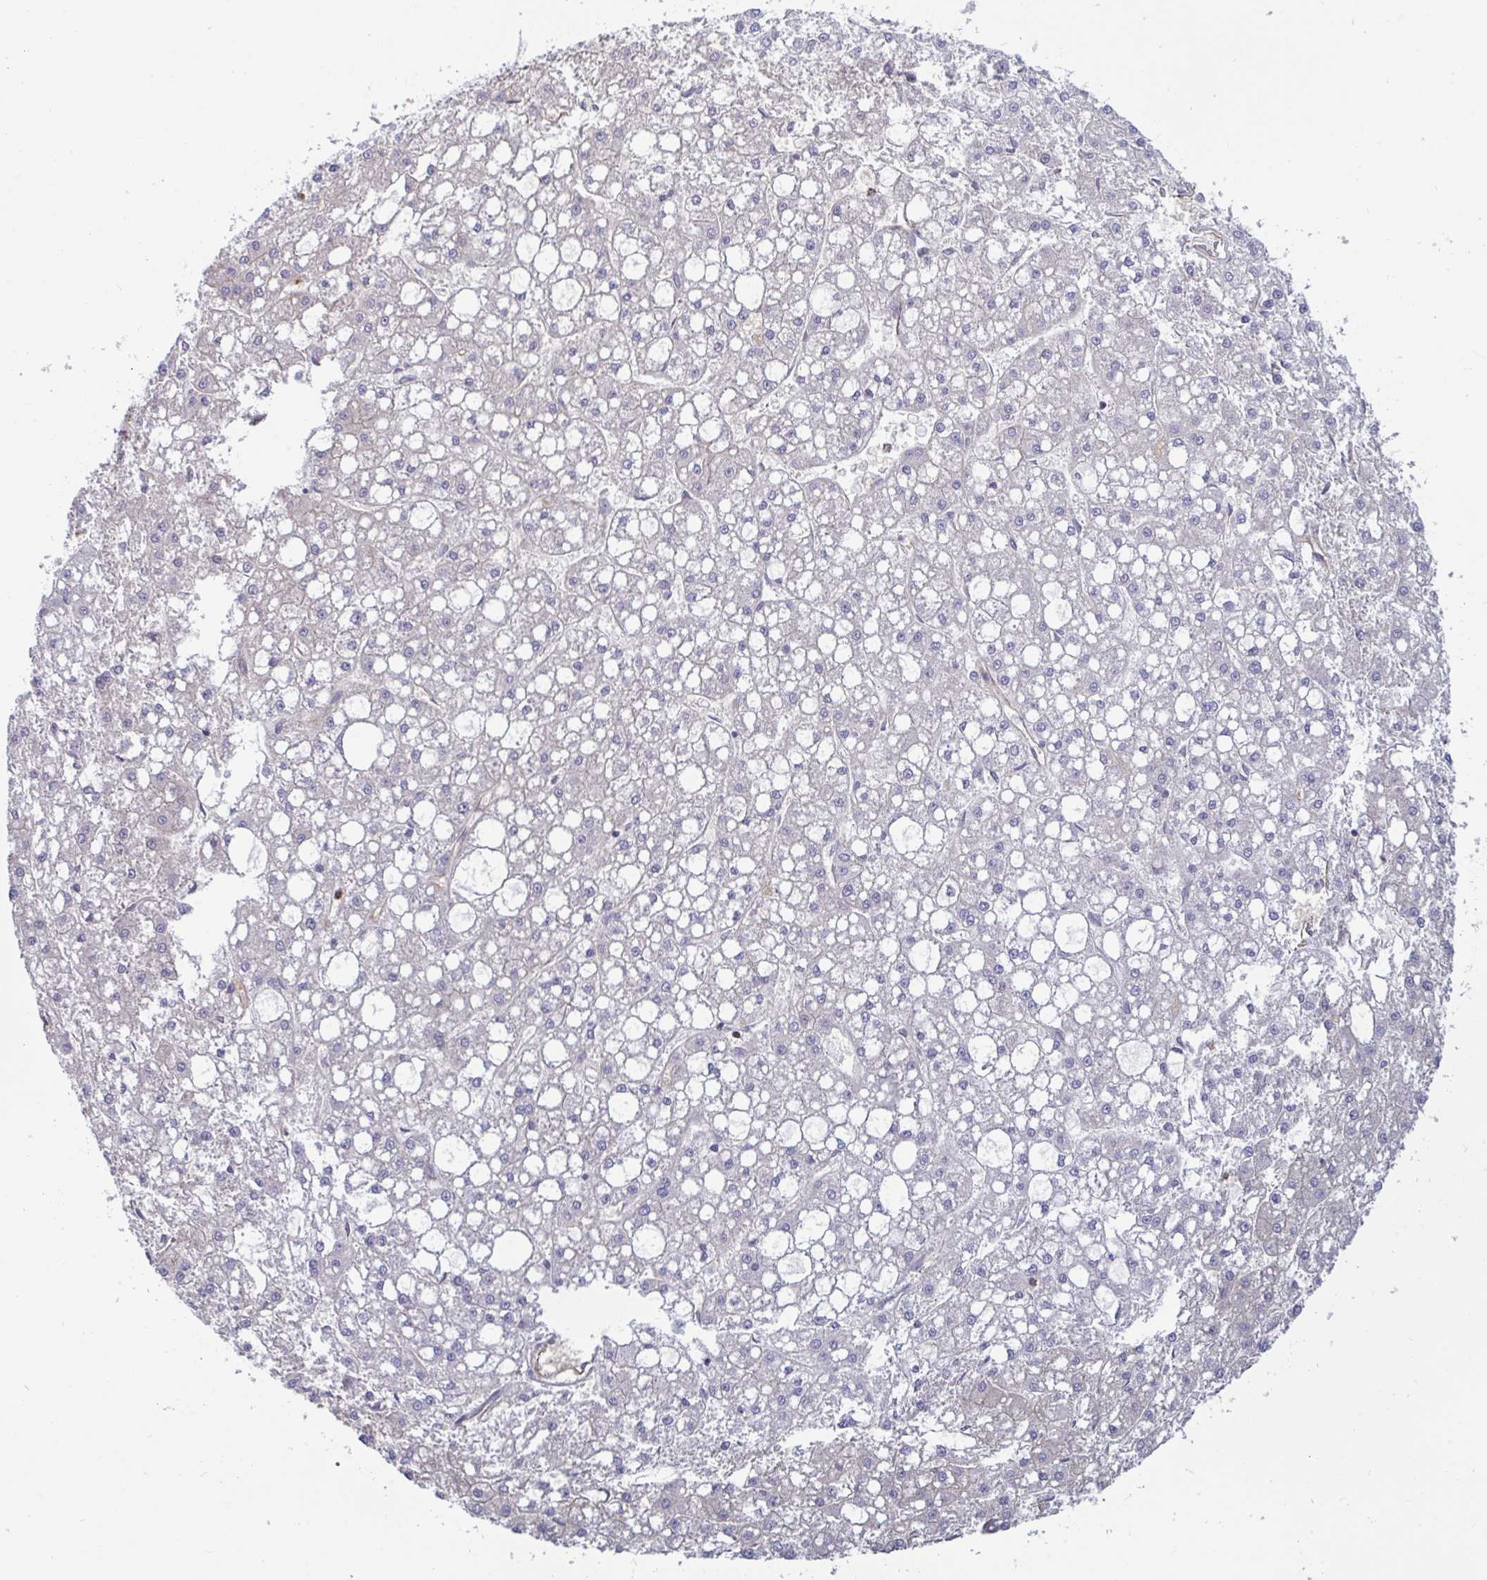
{"staining": {"intensity": "negative", "quantity": "none", "location": "none"}, "tissue": "liver cancer", "cell_type": "Tumor cells", "image_type": "cancer", "snomed": [{"axis": "morphology", "description": "Carcinoma, Hepatocellular, NOS"}, {"axis": "topography", "description": "Liver"}], "caption": "Immunohistochemistry photomicrograph of neoplastic tissue: human liver cancer stained with DAB displays no significant protein expression in tumor cells.", "gene": "SLC9A6", "patient": {"sex": "male", "age": 67}}